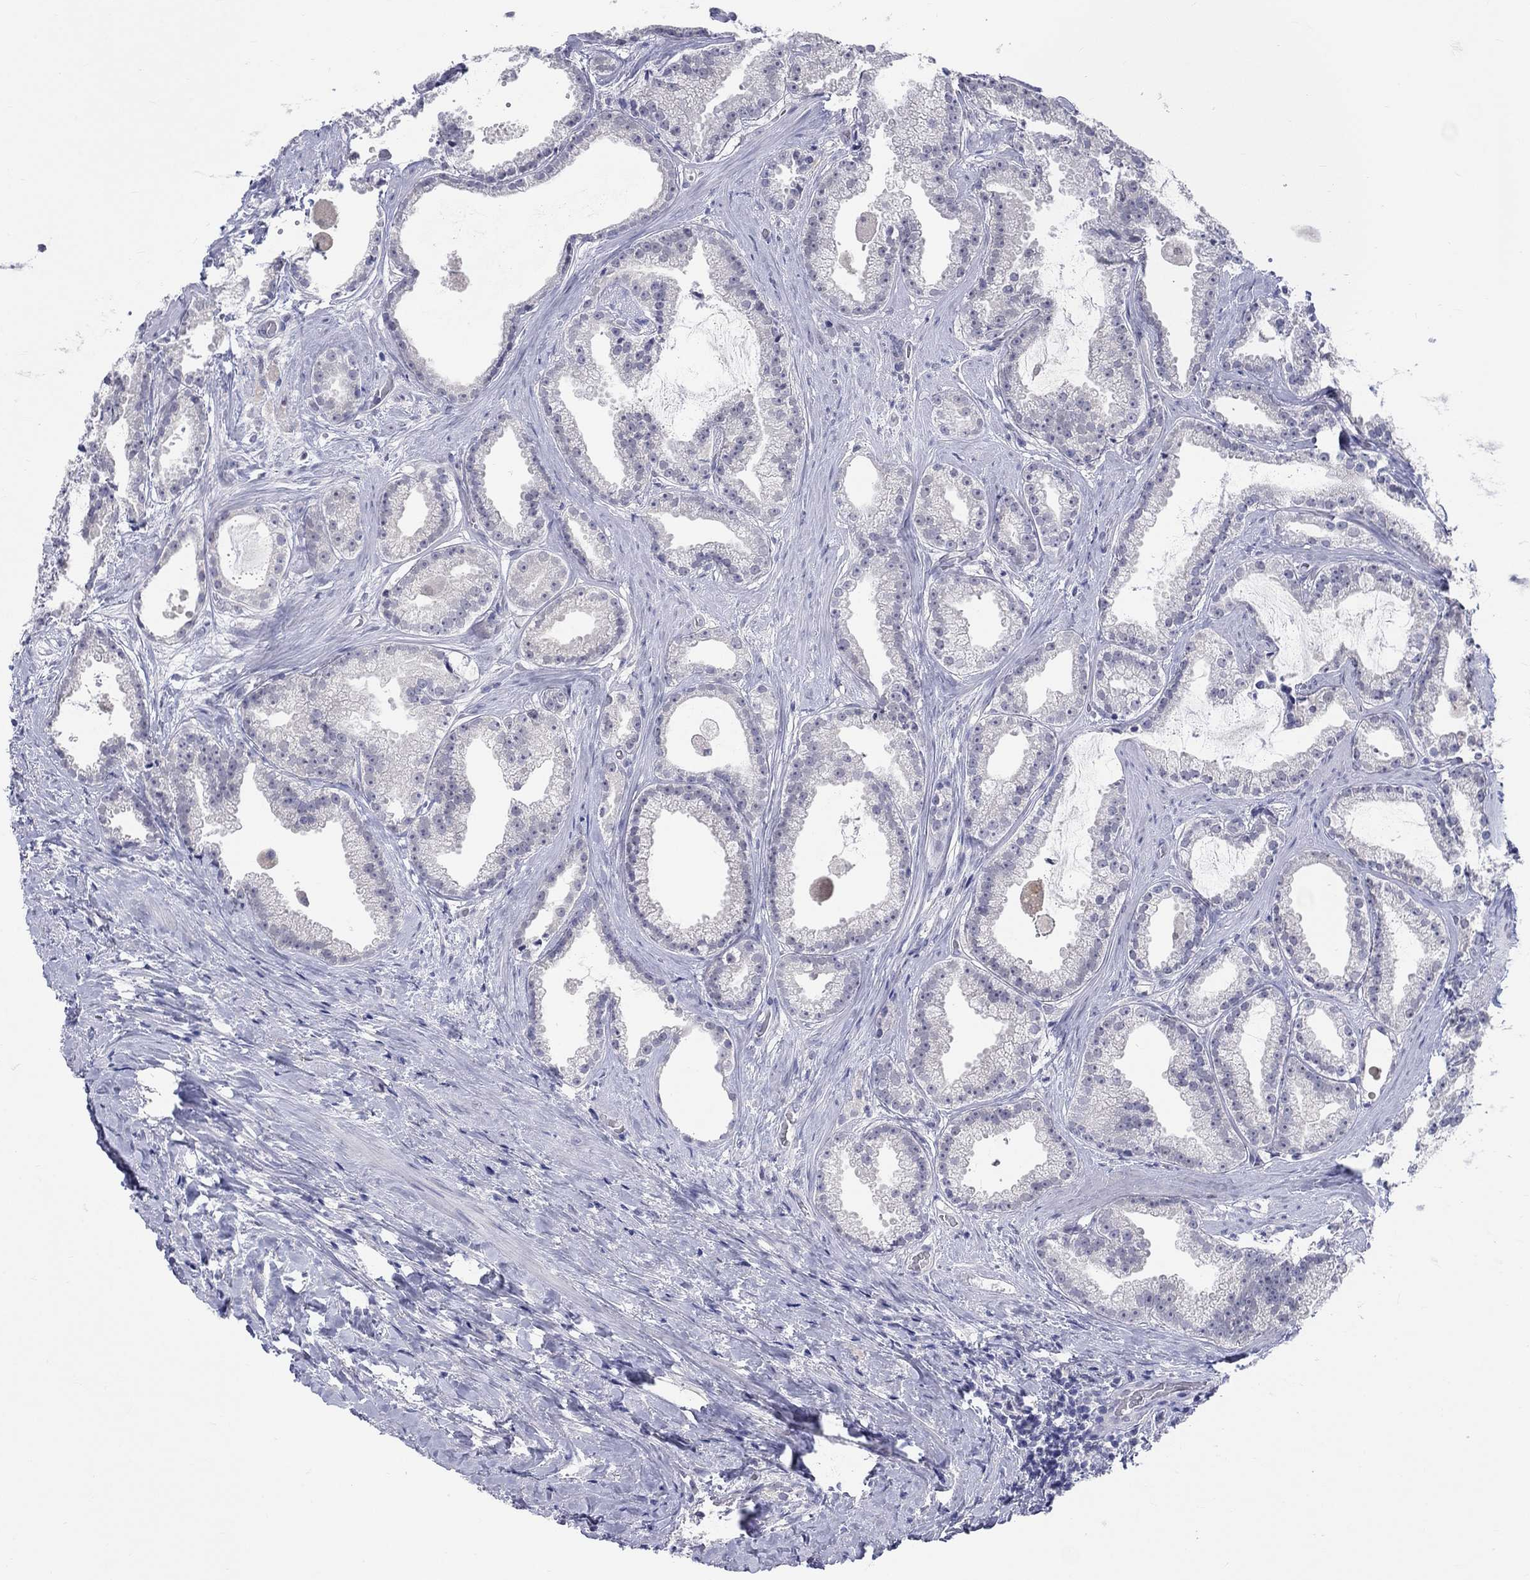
{"staining": {"intensity": "negative", "quantity": "none", "location": "none"}, "tissue": "prostate cancer", "cell_type": "Tumor cells", "image_type": "cancer", "snomed": [{"axis": "morphology", "description": "Adenocarcinoma, NOS"}, {"axis": "morphology", "description": "Adenocarcinoma, High grade"}, {"axis": "topography", "description": "Prostate"}], "caption": "Immunohistochemistry image of adenocarcinoma (prostate) stained for a protein (brown), which reveals no positivity in tumor cells.", "gene": "EGFLAM", "patient": {"sex": "male", "age": 64}}